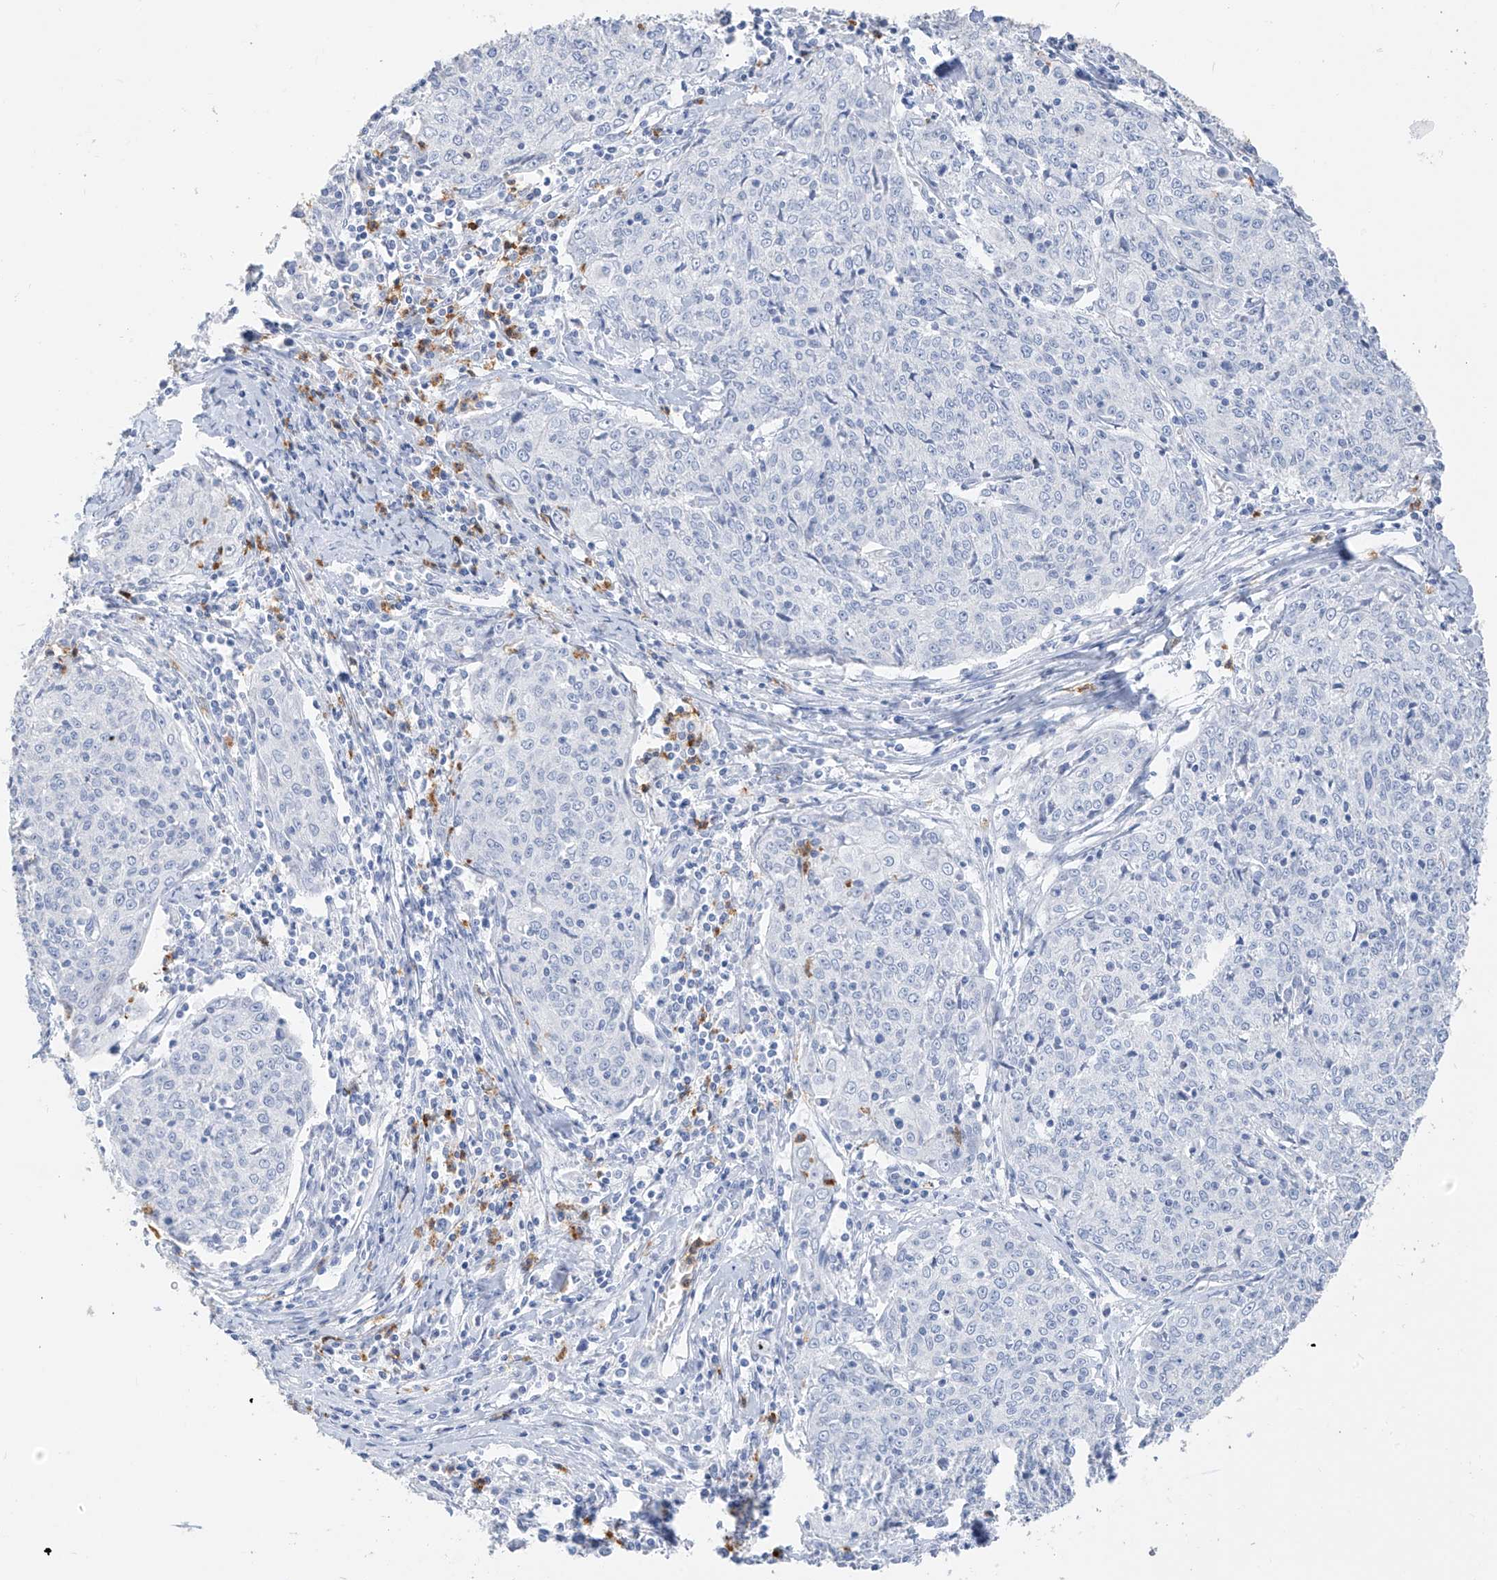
{"staining": {"intensity": "negative", "quantity": "none", "location": "none"}, "tissue": "cervical cancer", "cell_type": "Tumor cells", "image_type": "cancer", "snomed": [{"axis": "morphology", "description": "Squamous cell carcinoma, NOS"}, {"axis": "topography", "description": "Cervix"}], "caption": "Tumor cells are negative for brown protein staining in cervical cancer (squamous cell carcinoma). (DAB immunohistochemistry, high magnification).", "gene": "PAFAH1B3", "patient": {"sex": "female", "age": 48}}